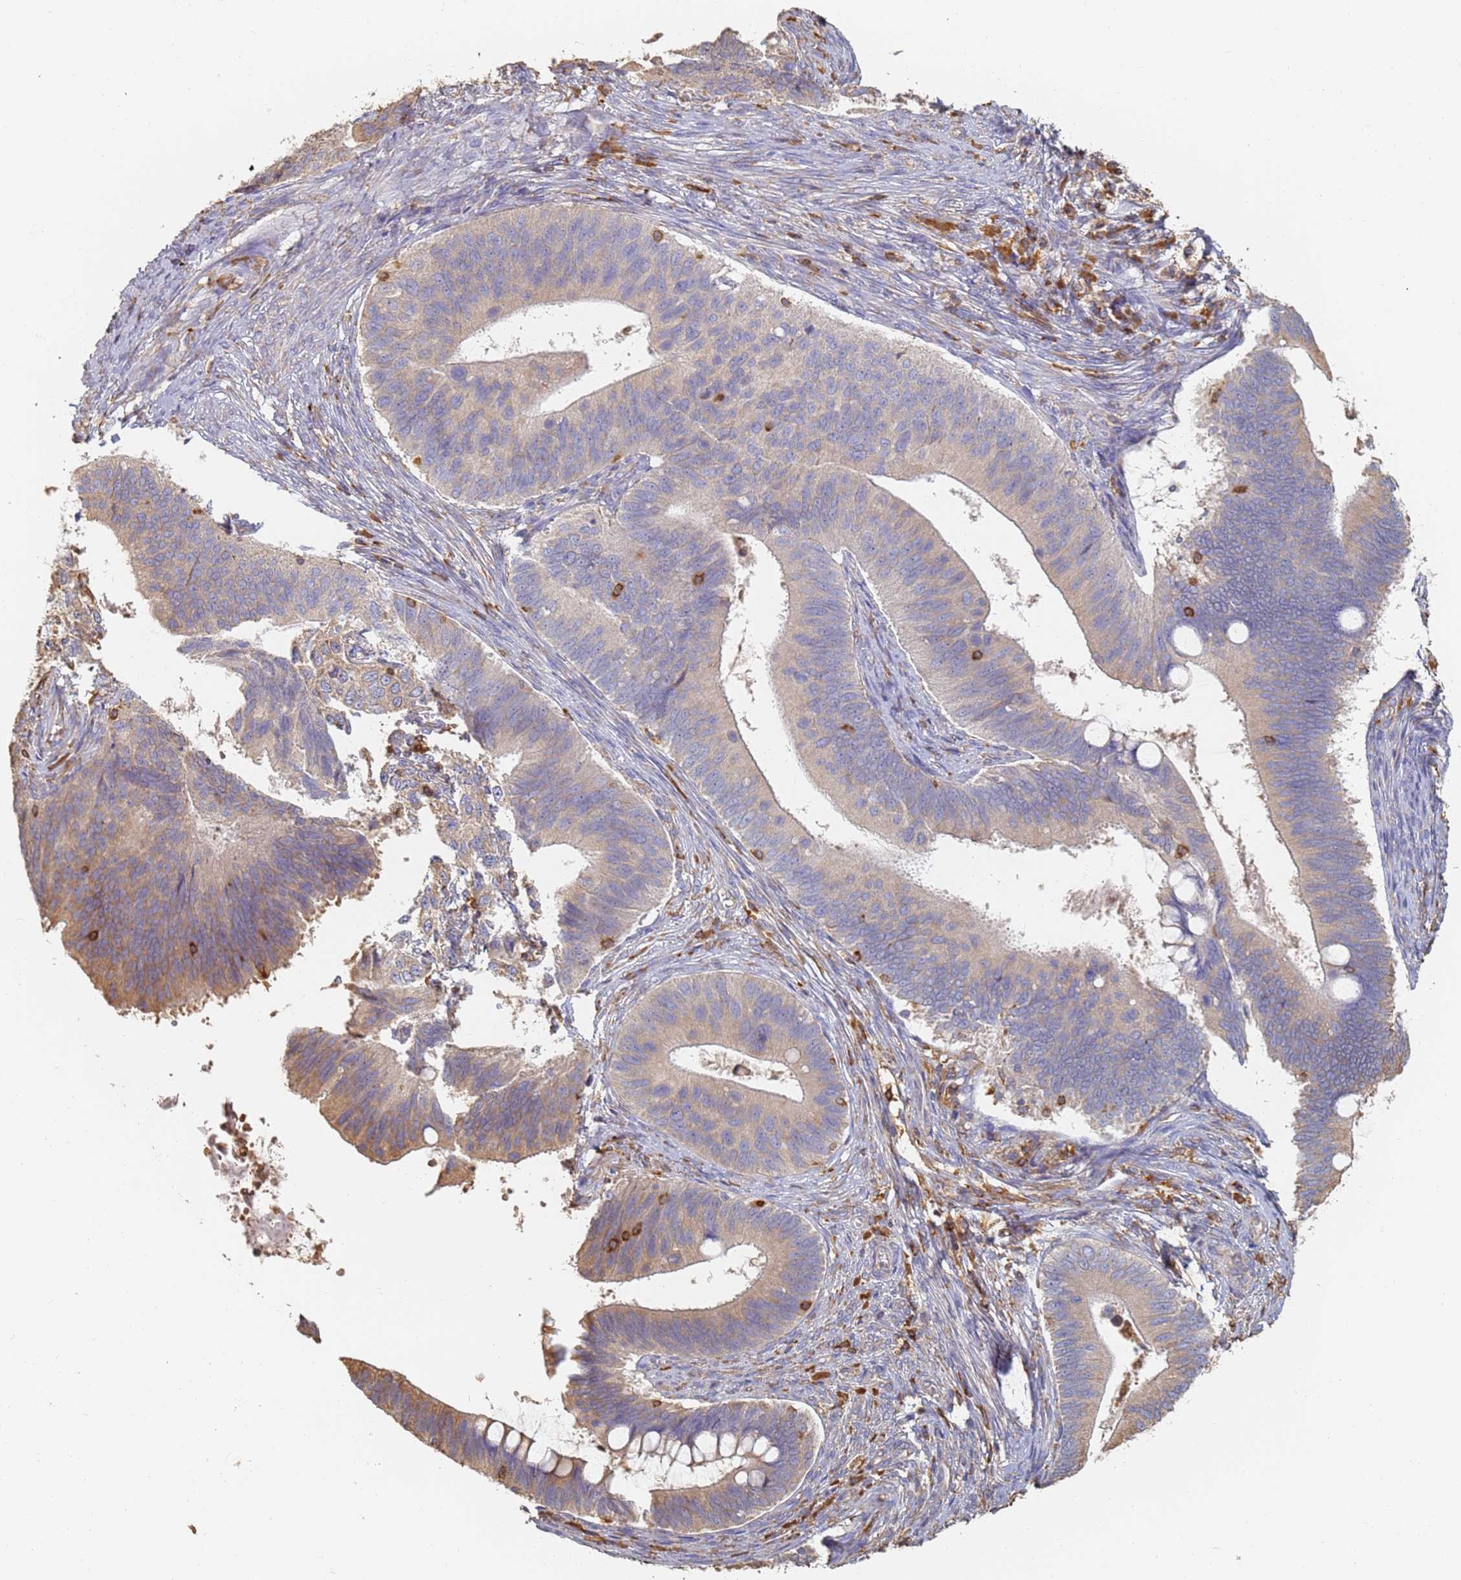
{"staining": {"intensity": "weak", "quantity": "25%-75%", "location": "cytoplasmic/membranous"}, "tissue": "cervical cancer", "cell_type": "Tumor cells", "image_type": "cancer", "snomed": [{"axis": "morphology", "description": "Adenocarcinoma, NOS"}, {"axis": "topography", "description": "Cervix"}], "caption": "A brown stain shows weak cytoplasmic/membranous positivity of a protein in cervical cancer tumor cells.", "gene": "BIN2", "patient": {"sex": "female", "age": 42}}